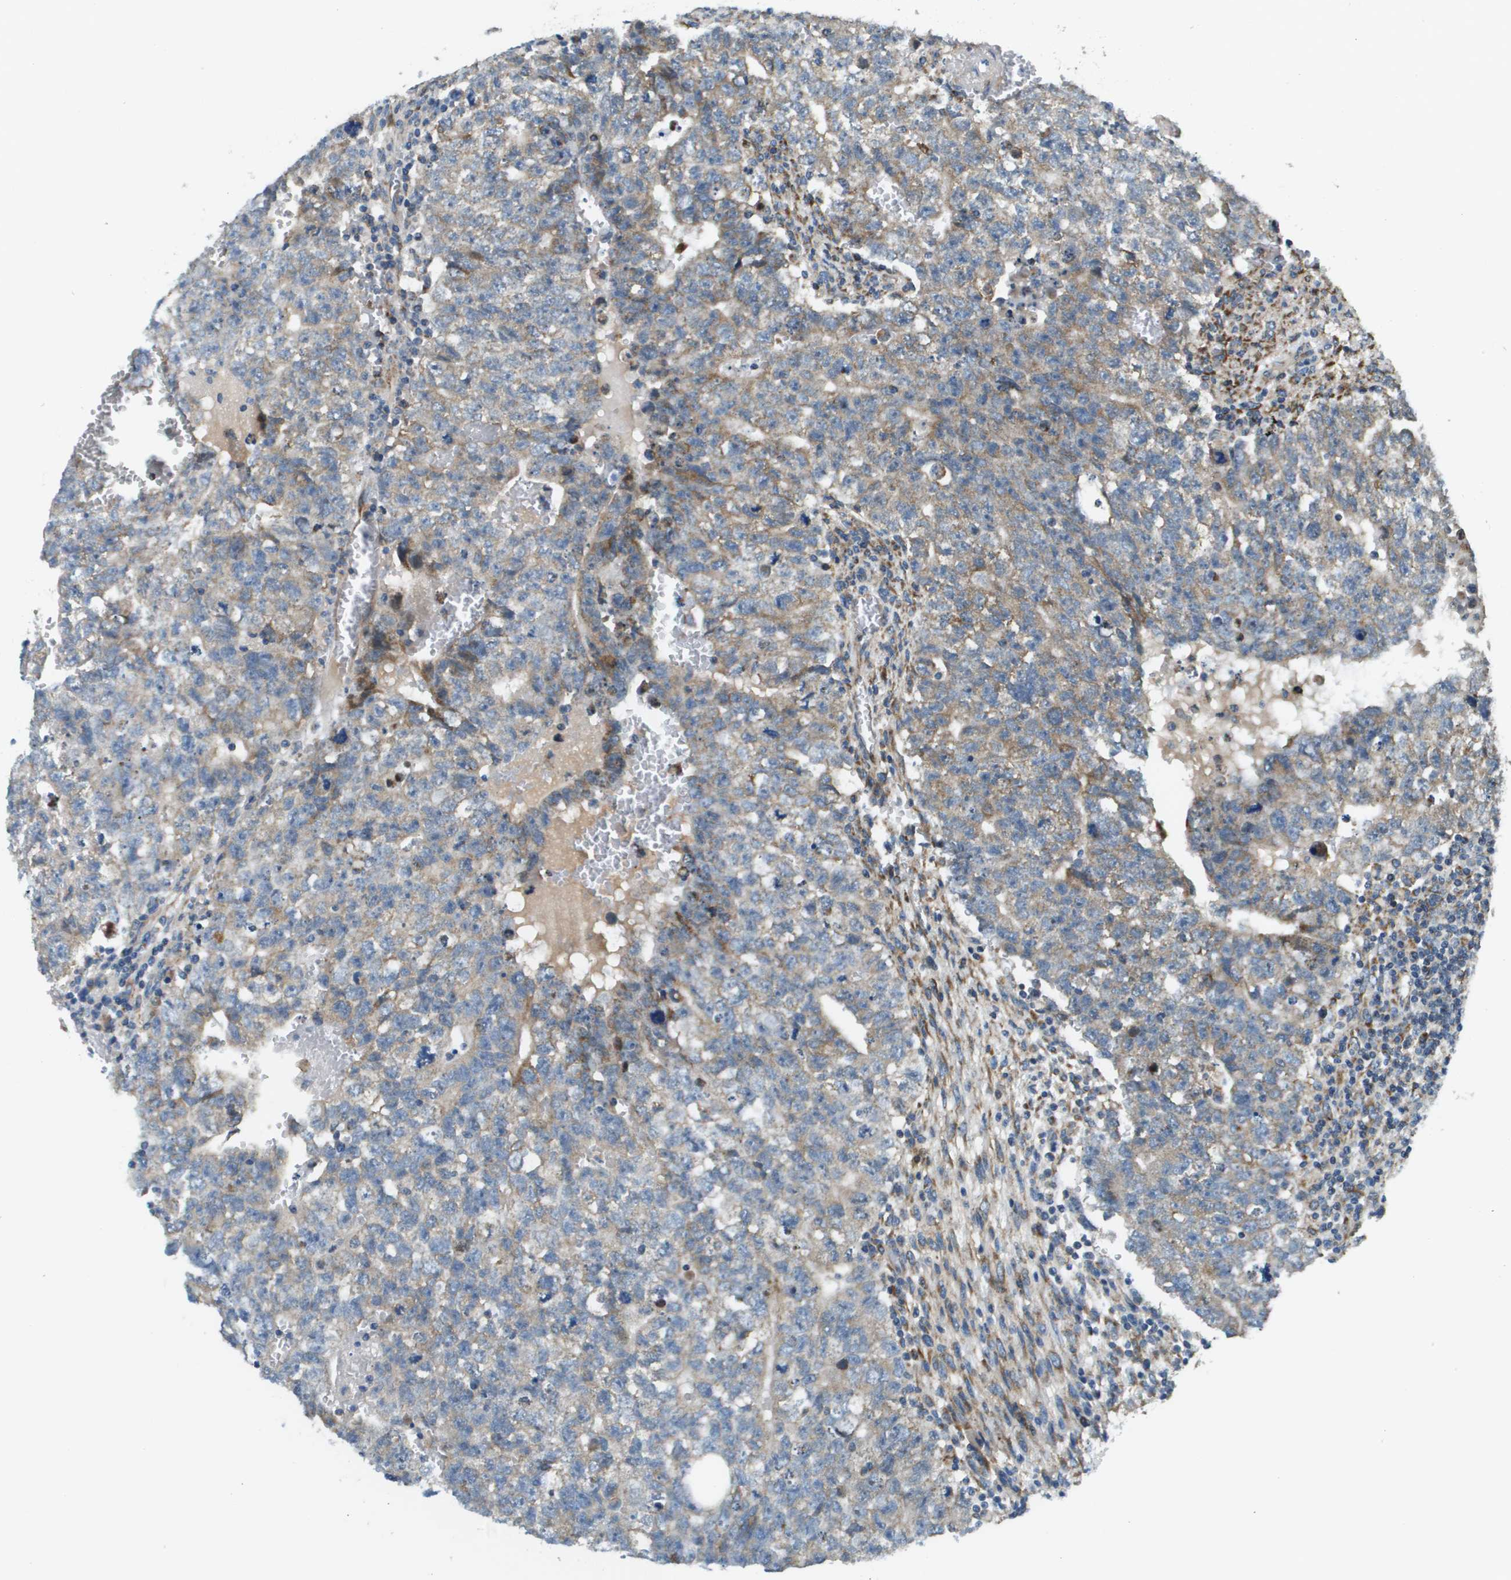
{"staining": {"intensity": "moderate", "quantity": "25%-75%", "location": "cytoplasmic/membranous"}, "tissue": "testis cancer", "cell_type": "Tumor cells", "image_type": "cancer", "snomed": [{"axis": "morphology", "description": "Seminoma, NOS"}, {"axis": "morphology", "description": "Carcinoma, Embryonal, NOS"}, {"axis": "topography", "description": "Testis"}], "caption": "Immunohistochemical staining of testis cancer (embryonal carcinoma) displays moderate cytoplasmic/membranous protein expression in approximately 25%-75% of tumor cells.", "gene": "NRK", "patient": {"sex": "male", "age": 38}}